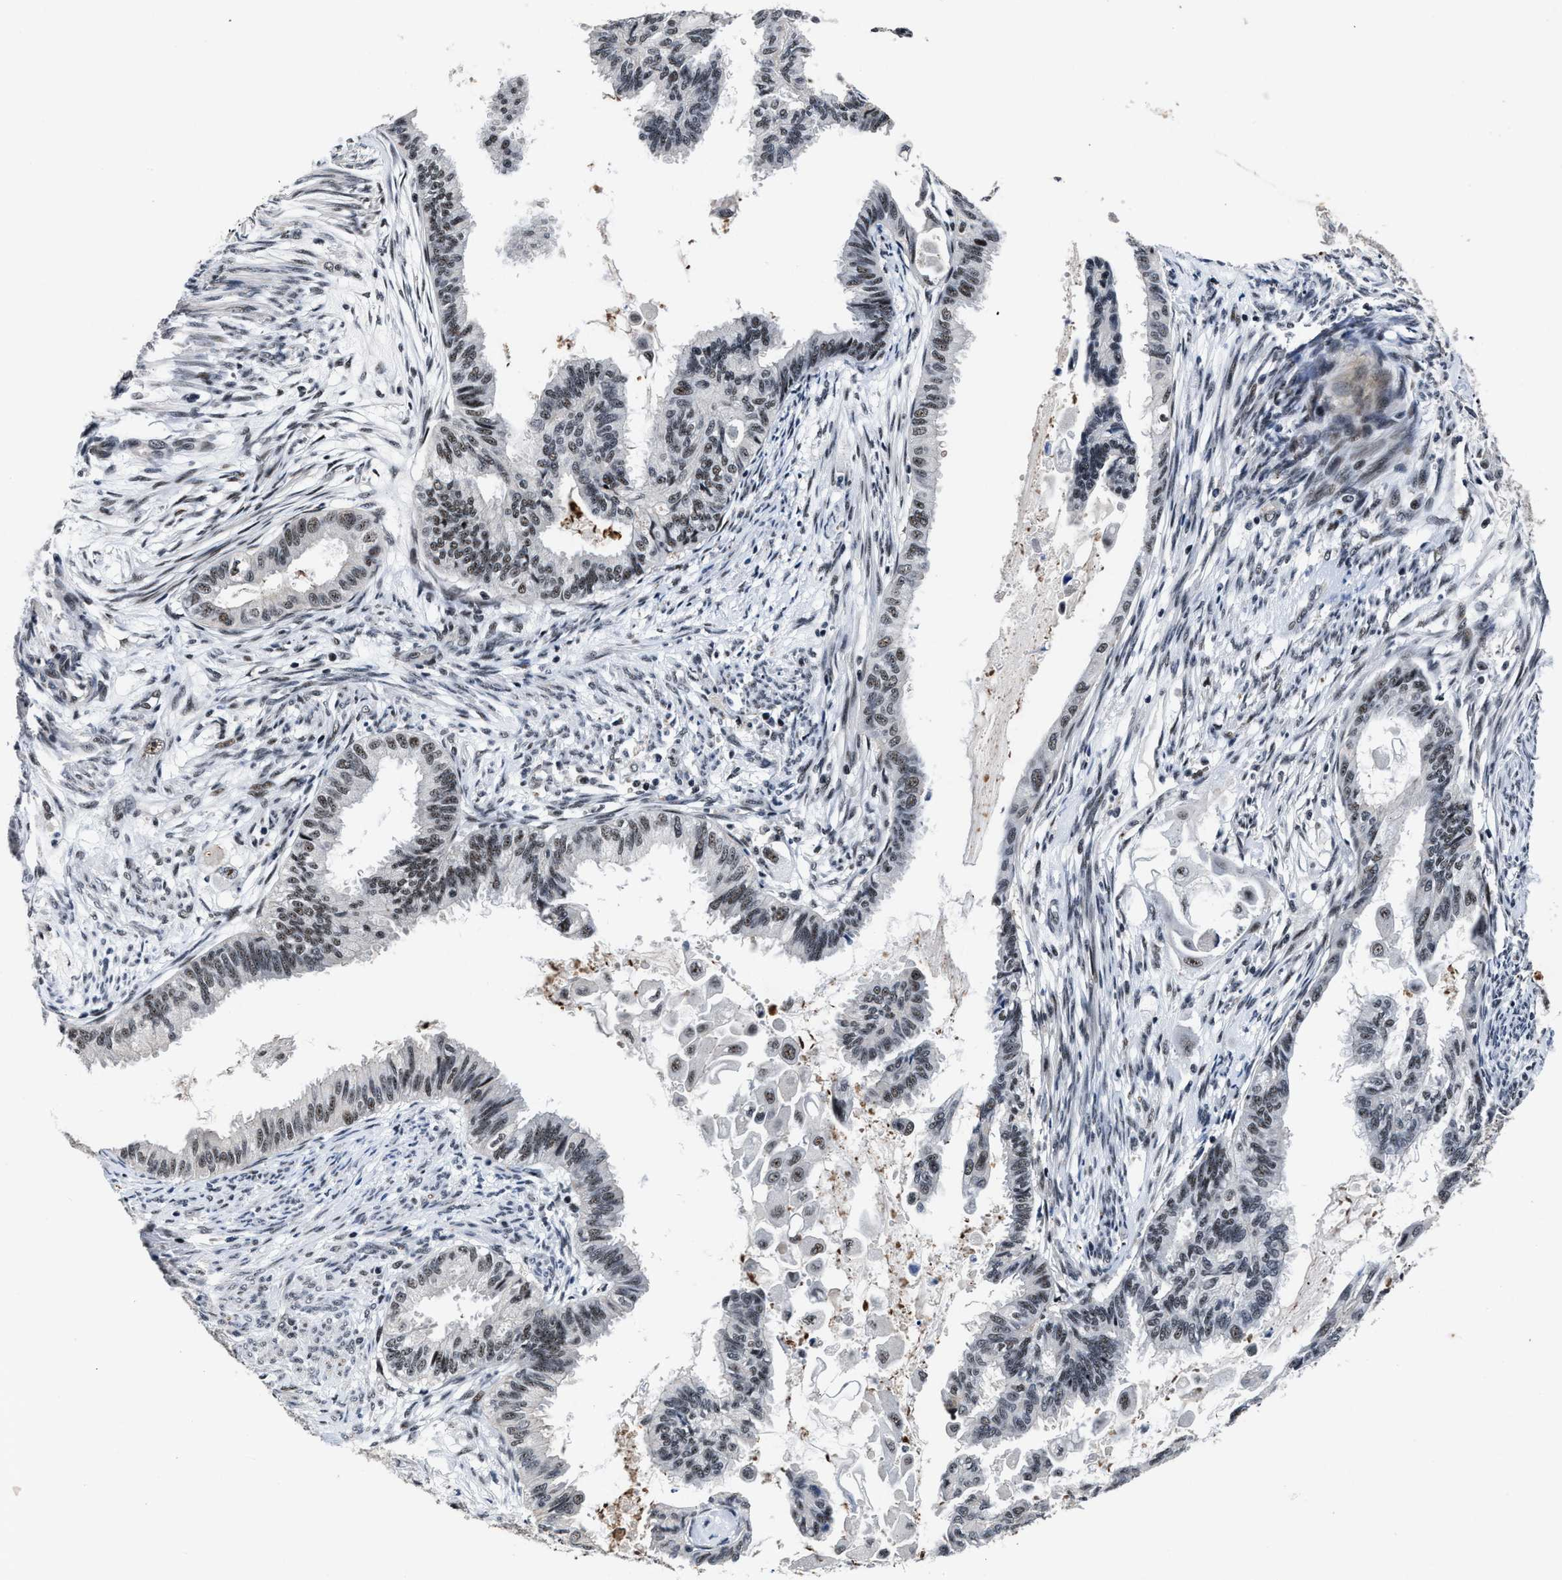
{"staining": {"intensity": "weak", "quantity": "25%-75%", "location": "nuclear"}, "tissue": "cervical cancer", "cell_type": "Tumor cells", "image_type": "cancer", "snomed": [{"axis": "morphology", "description": "Normal tissue, NOS"}, {"axis": "morphology", "description": "Adenocarcinoma, NOS"}, {"axis": "topography", "description": "Cervix"}, {"axis": "topography", "description": "Endometrium"}], "caption": "Cervical cancer (adenocarcinoma) tissue reveals weak nuclear expression in about 25%-75% of tumor cells", "gene": "ZNF233", "patient": {"sex": "female", "age": 86}}